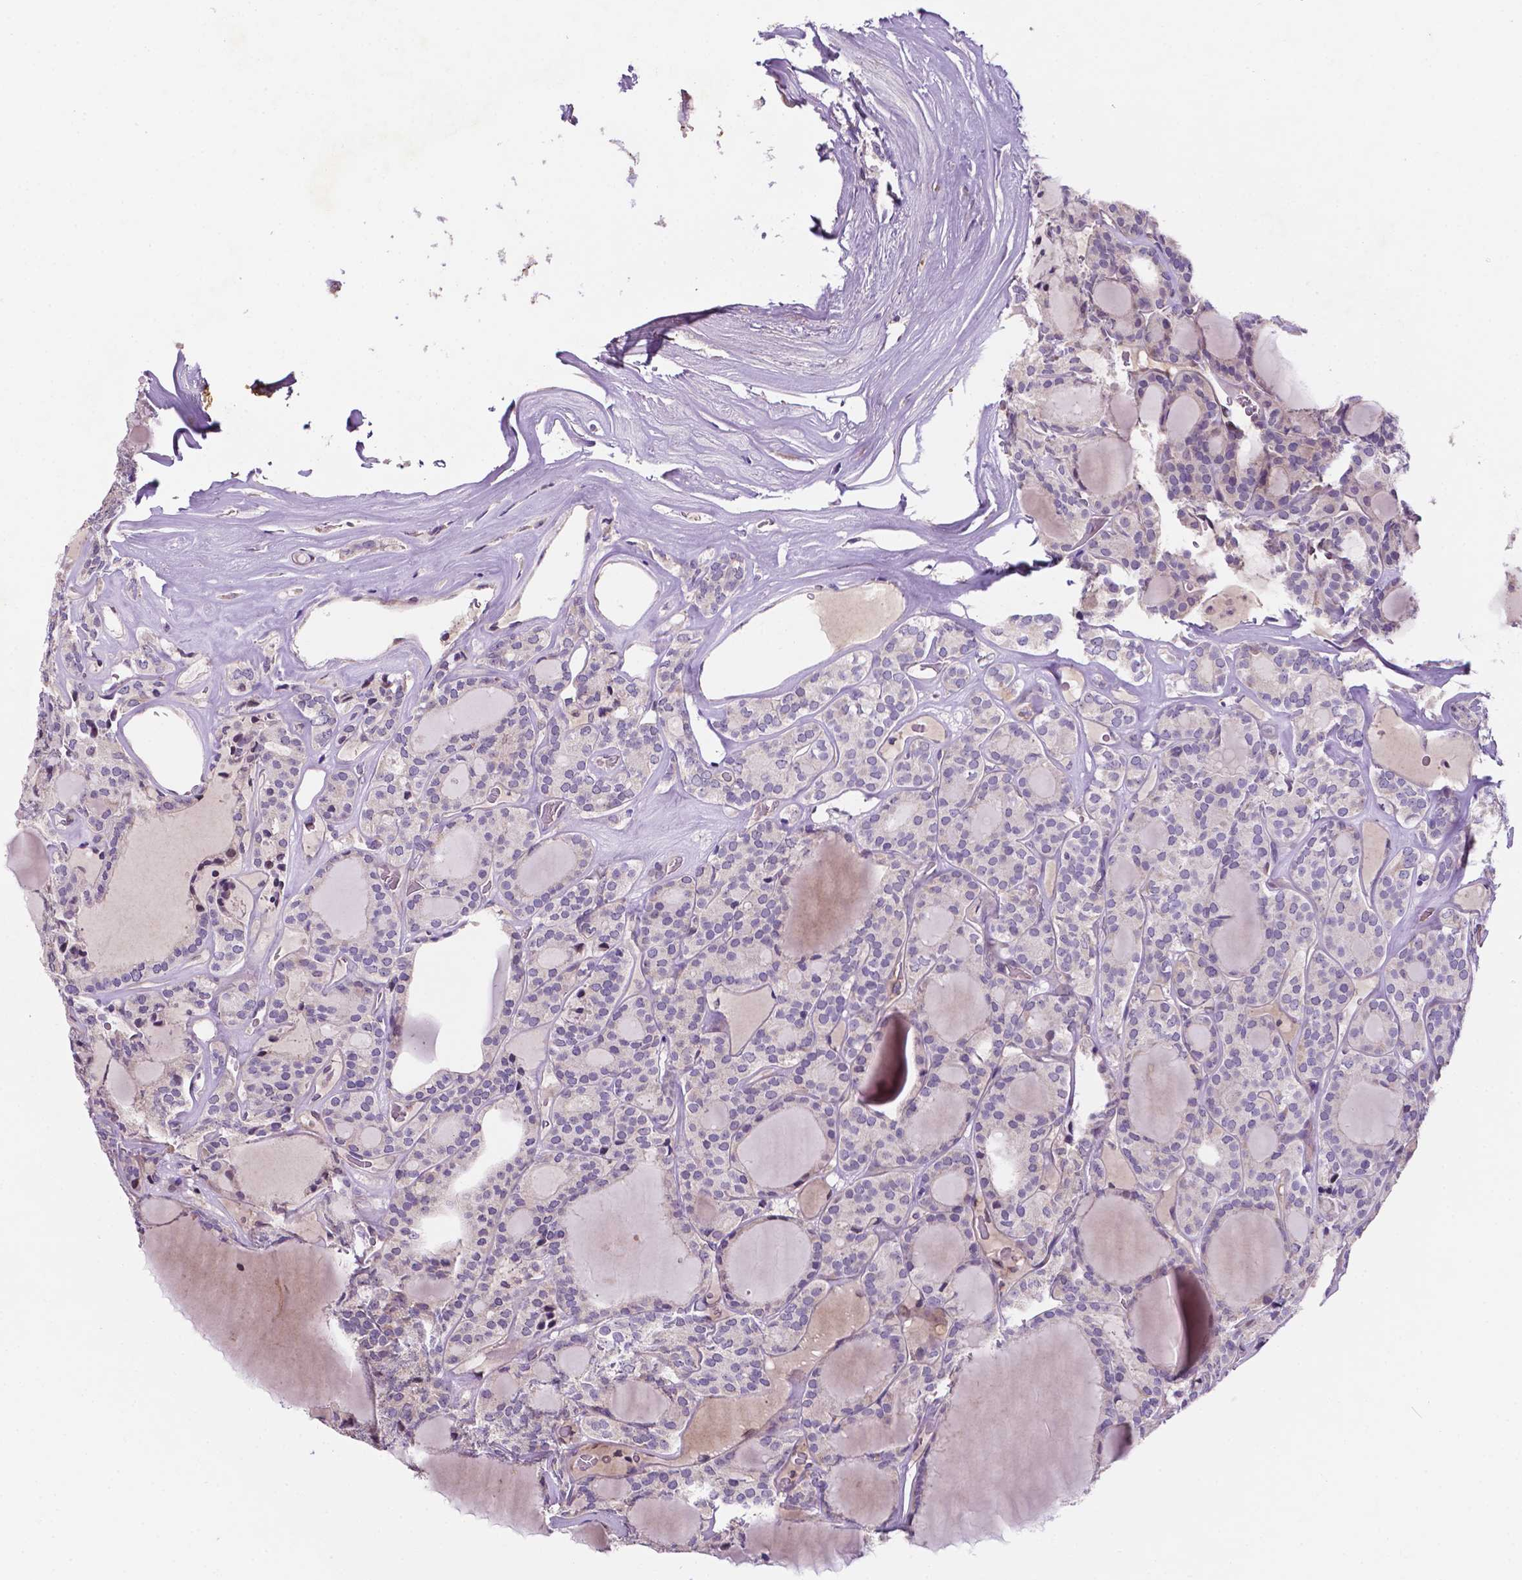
{"staining": {"intensity": "negative", "quantity": "none", "location": "none"}, "tissue": "thyroid cancer", "cell_type": "Tumor cells", "image_type": "cancer", "snomed": [{"axis": "morphology", "description": "Follicular adenoma carcinoma, NOS"}, {"axis": "topography", "description": "Thyroid gland"}], "caption": "IHC of follicular adenoma carcinoma (thyroid) demonstrates no positivity in tumor cells.", "gene": "TM4SF20", "patient": {"sex": "male", "age": 74}}